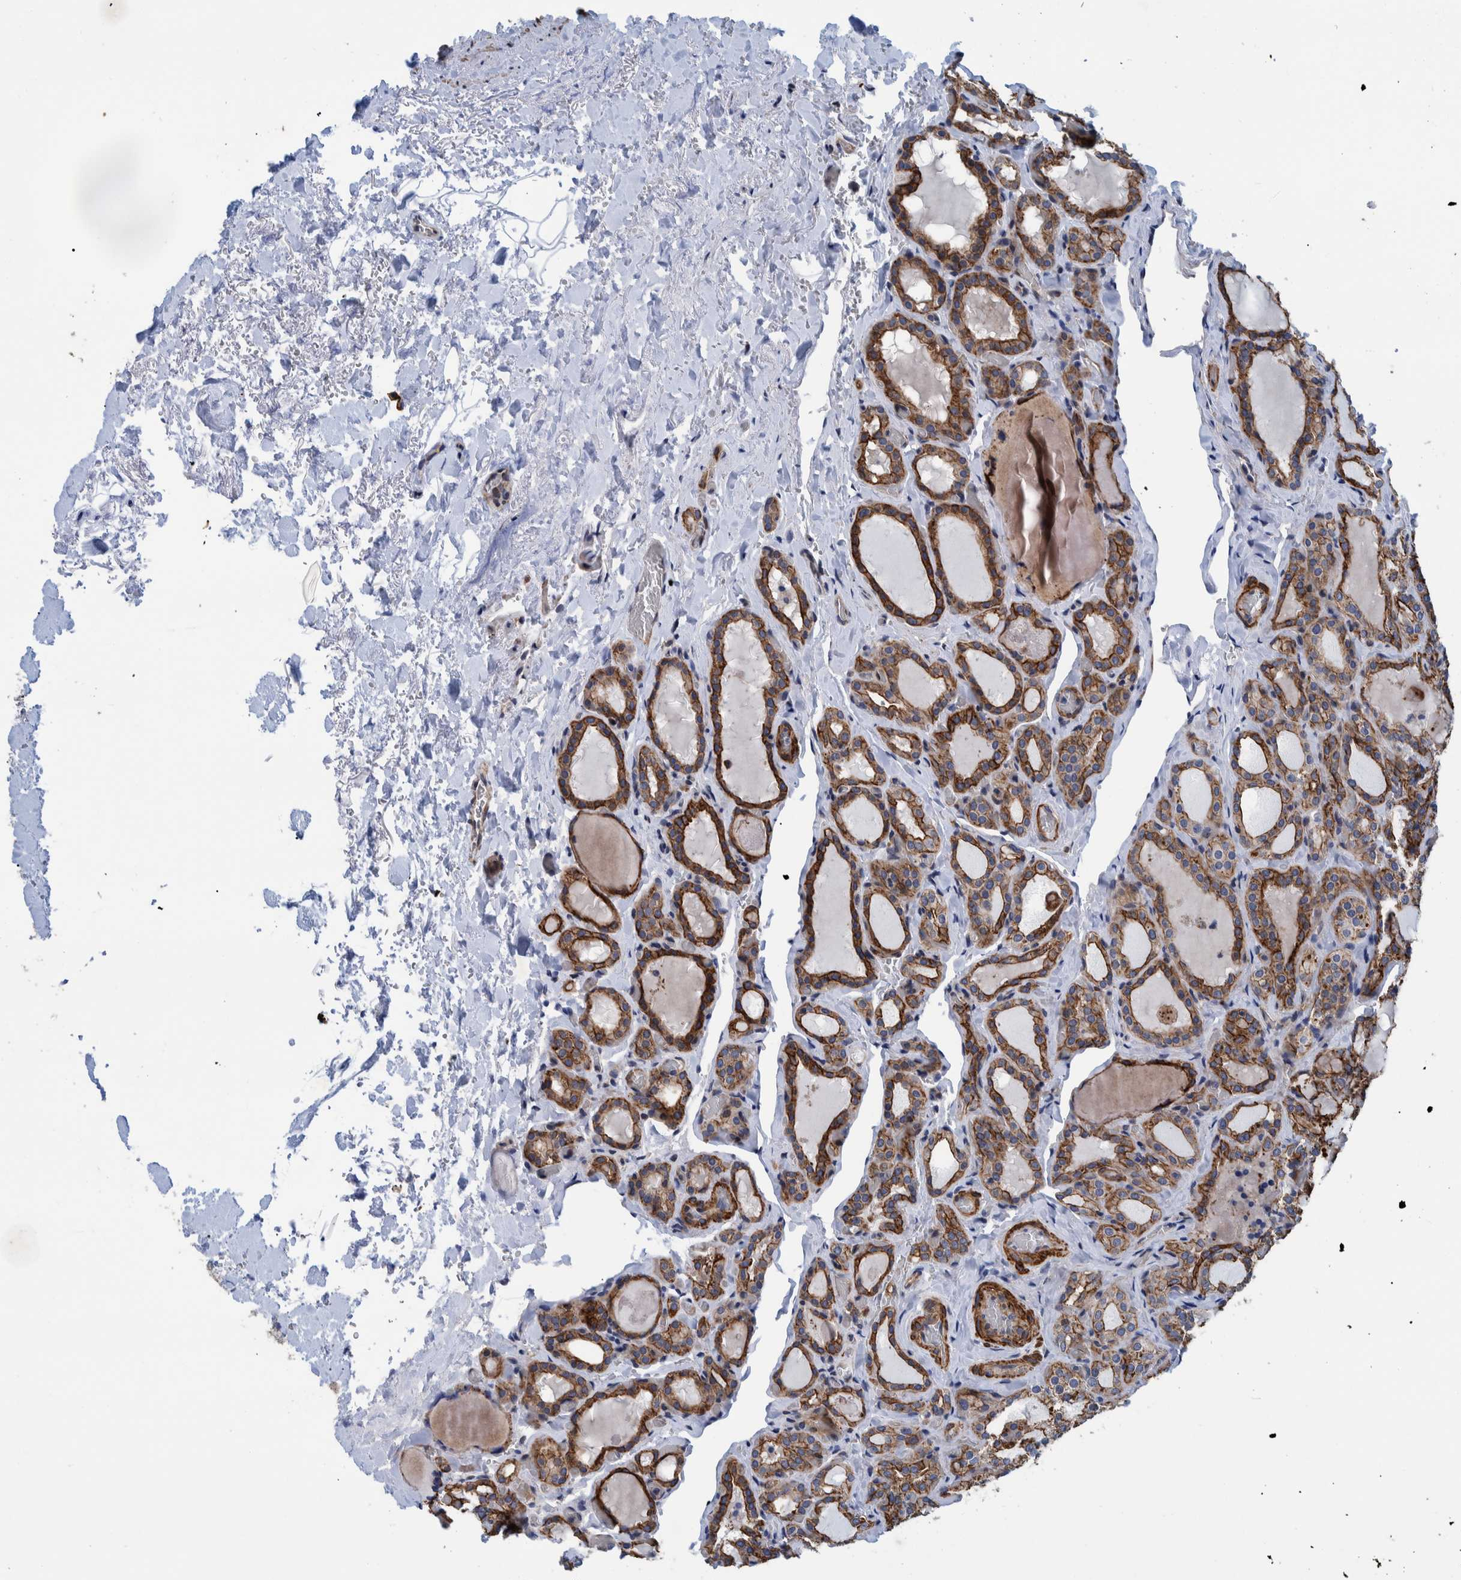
{"staining": {"intensity": "moderate", "quantity": ">75%", "location": "cytoplasmic/membranous"}, "tissue": "parathyroid gland", "cell_type": "Glandular cells", "image_type": "normal", "snomed": [{"axis": "morphology", "description": "Normal tissue, NOS"}, {"axis": "morphology", "description": "Adenoma, NOS"}, {"axis": "topography", "description": "Parathyroid gland"}], "caption": "This image exhibits IHC staining of normal parathyroid gland, with medium moderate cytoplasmic/membranous expression in approximately >75% of glandular cells.", "gene": "MKS1", "patient": {"sex": "female", "age": 58}}